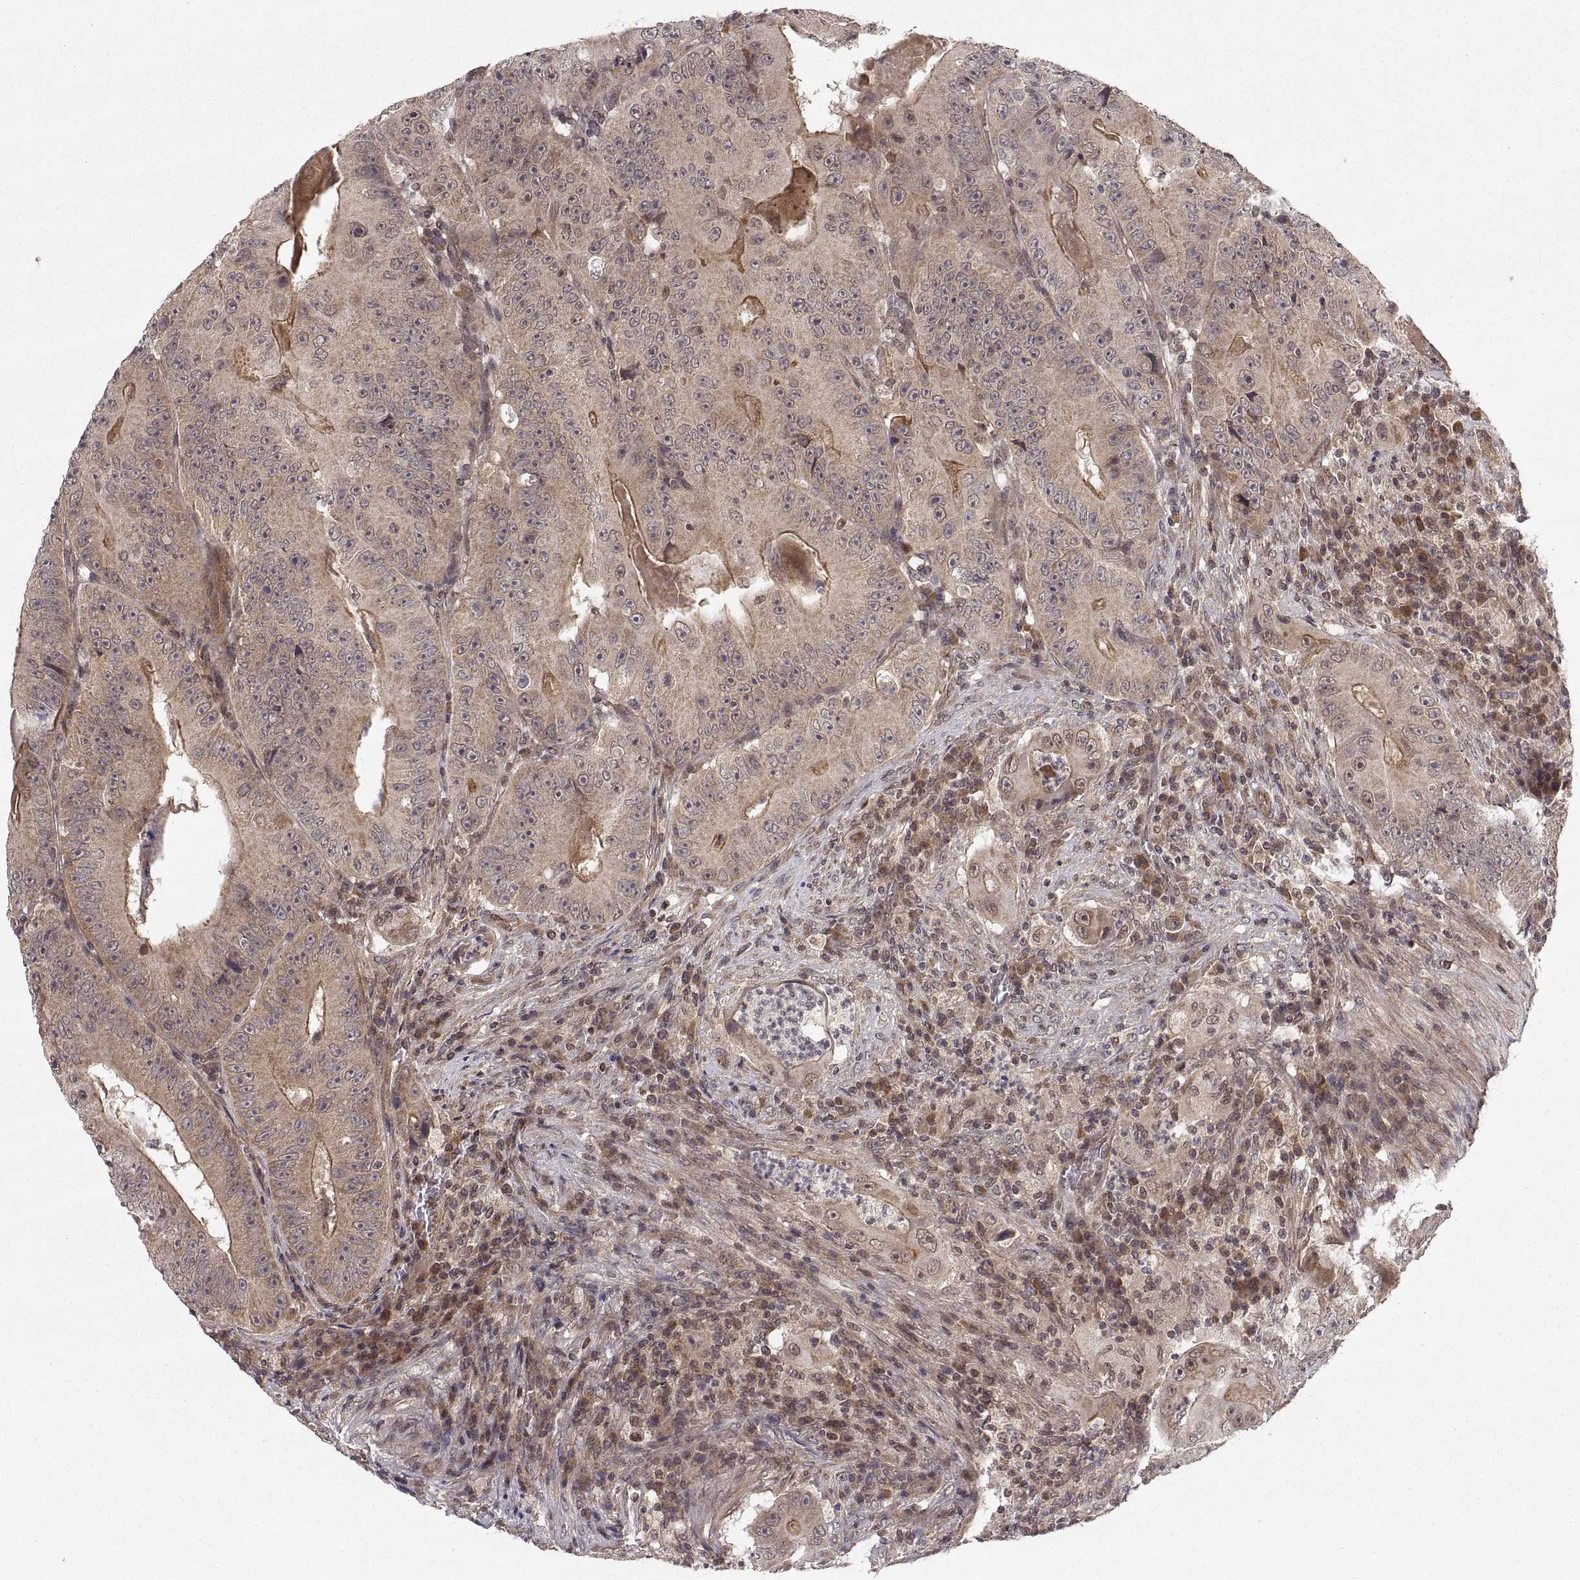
{"staining": {"intensity": "moderate", "quantity": "<25%", "location": "cytoplasmic/membranous"}, "tissue": "colorectal cancer", "cell_type": "Tumor cells", "image_type": "cancer", "snomed": [{"axis": "morphology", "description": "Adenocarcinoma, NOS"}, {"axis": "topography", "description": "Colon"}], "caption": "Colorectal adenocarcinoma stained with a brown dye reveals moderate cytoplasmic/membranous positive expression in approximately <25% of tumor cells.", "gene": "ABL2", "patient": {"sex": "female", "age": 86}}